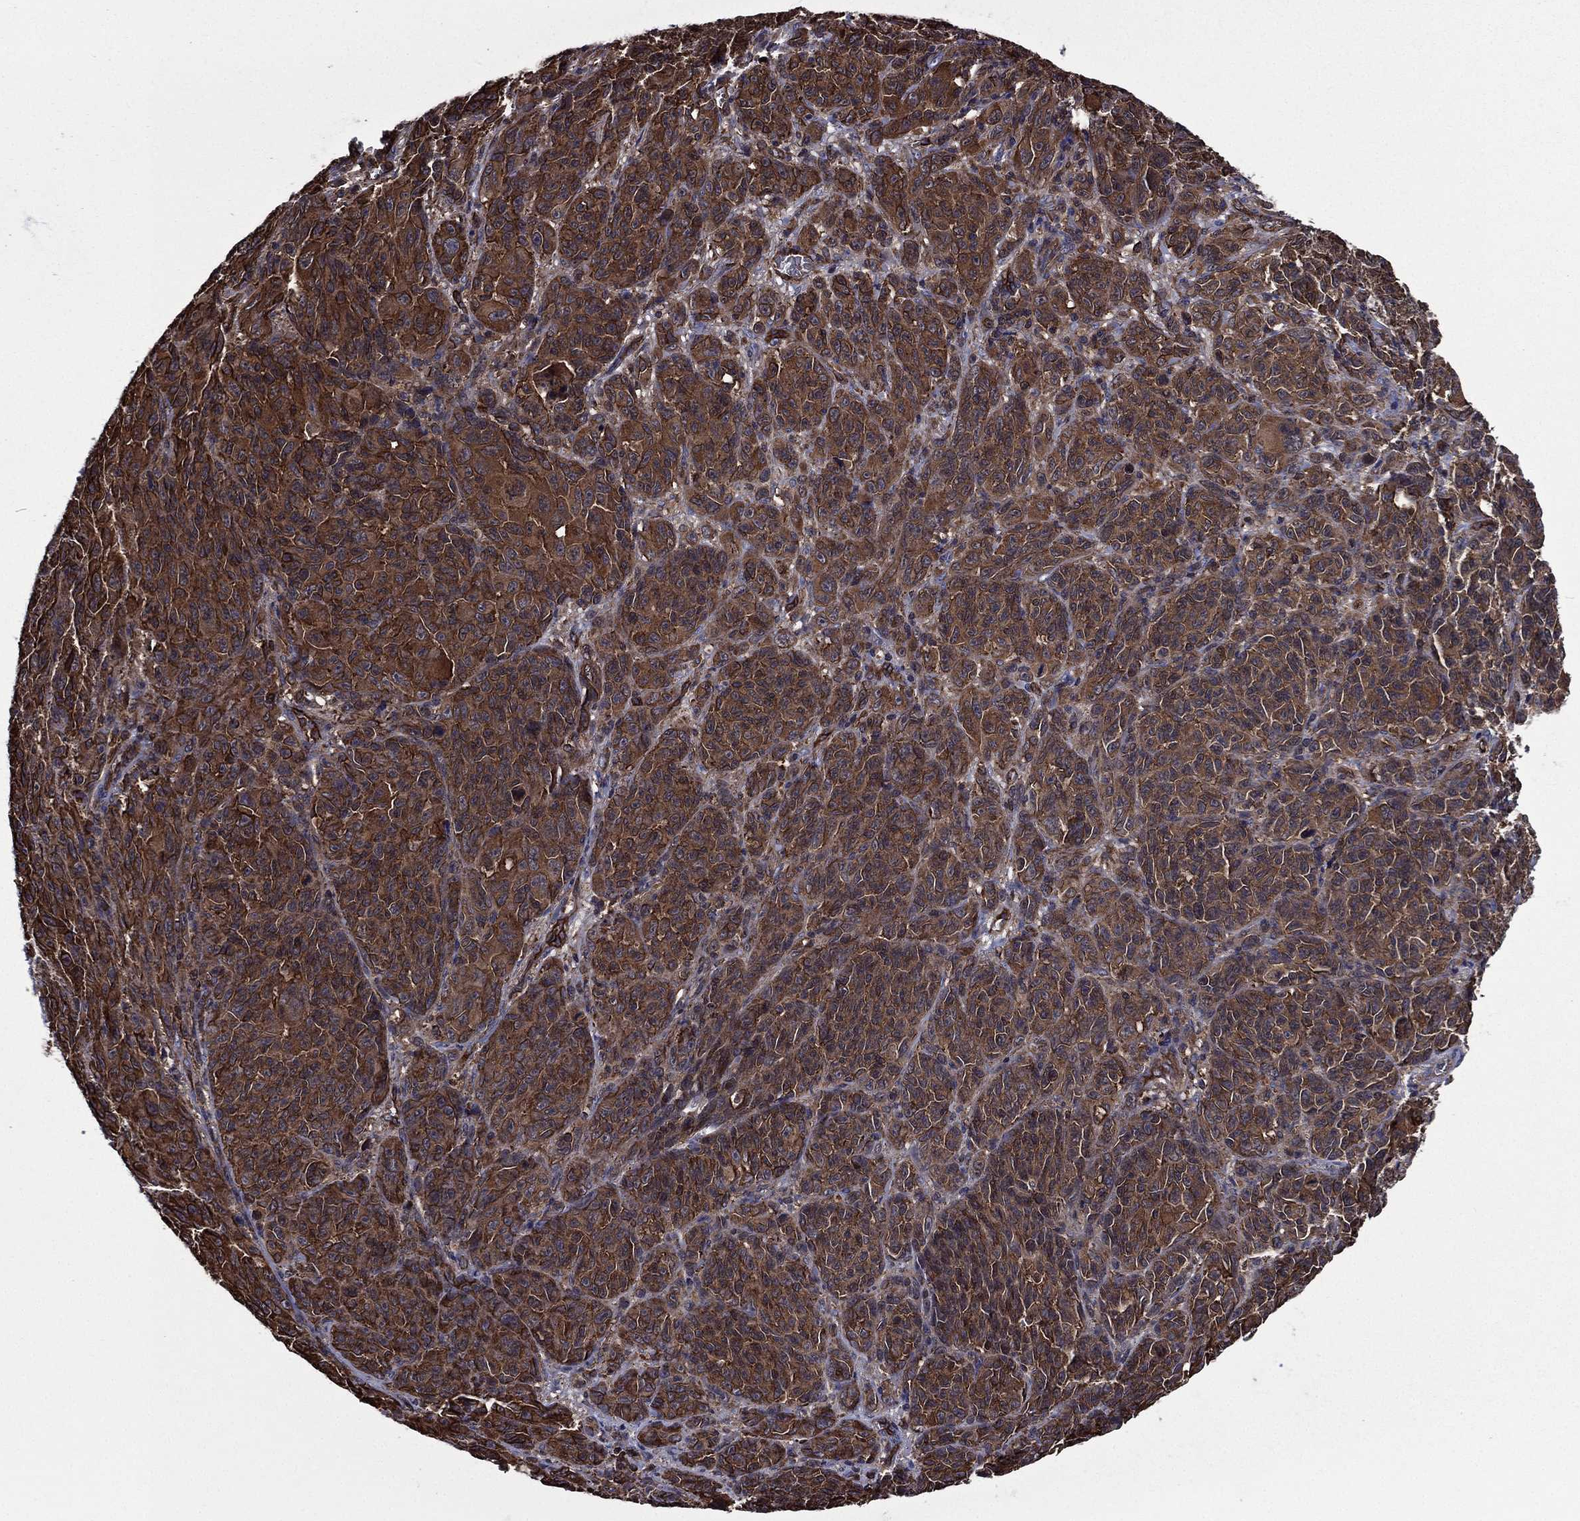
{"staining": {"intensity": "strong", "quantity": ">75%", "location": "cytoplasmic/membranous"}, "tissue": "melanoma", "cell_type": "Tumor cells", "image_type": "cancer", "snomed": [{"axis": "morphology", "description": "Malignant melanoma, NOS"}, {"axis": "topography", "description": "Vulva, labia, clitoris and Bartholin´s gland, NO"}], "caption": "DAB (3,3'-diaminobenzidine) immunohistochemical staining of malignant melanoma exhibits strong cytoplasmic/membranous protein positivity in approximately >75% of tumor cells. (Stains: DAB (3,3'-diaminobenzidine) in brown, nuclei in blue, Microscopy: brightfield microscopy at high magnification).", "gene": "PLPP3", "patient": {"sex": "female", "age": 75}}